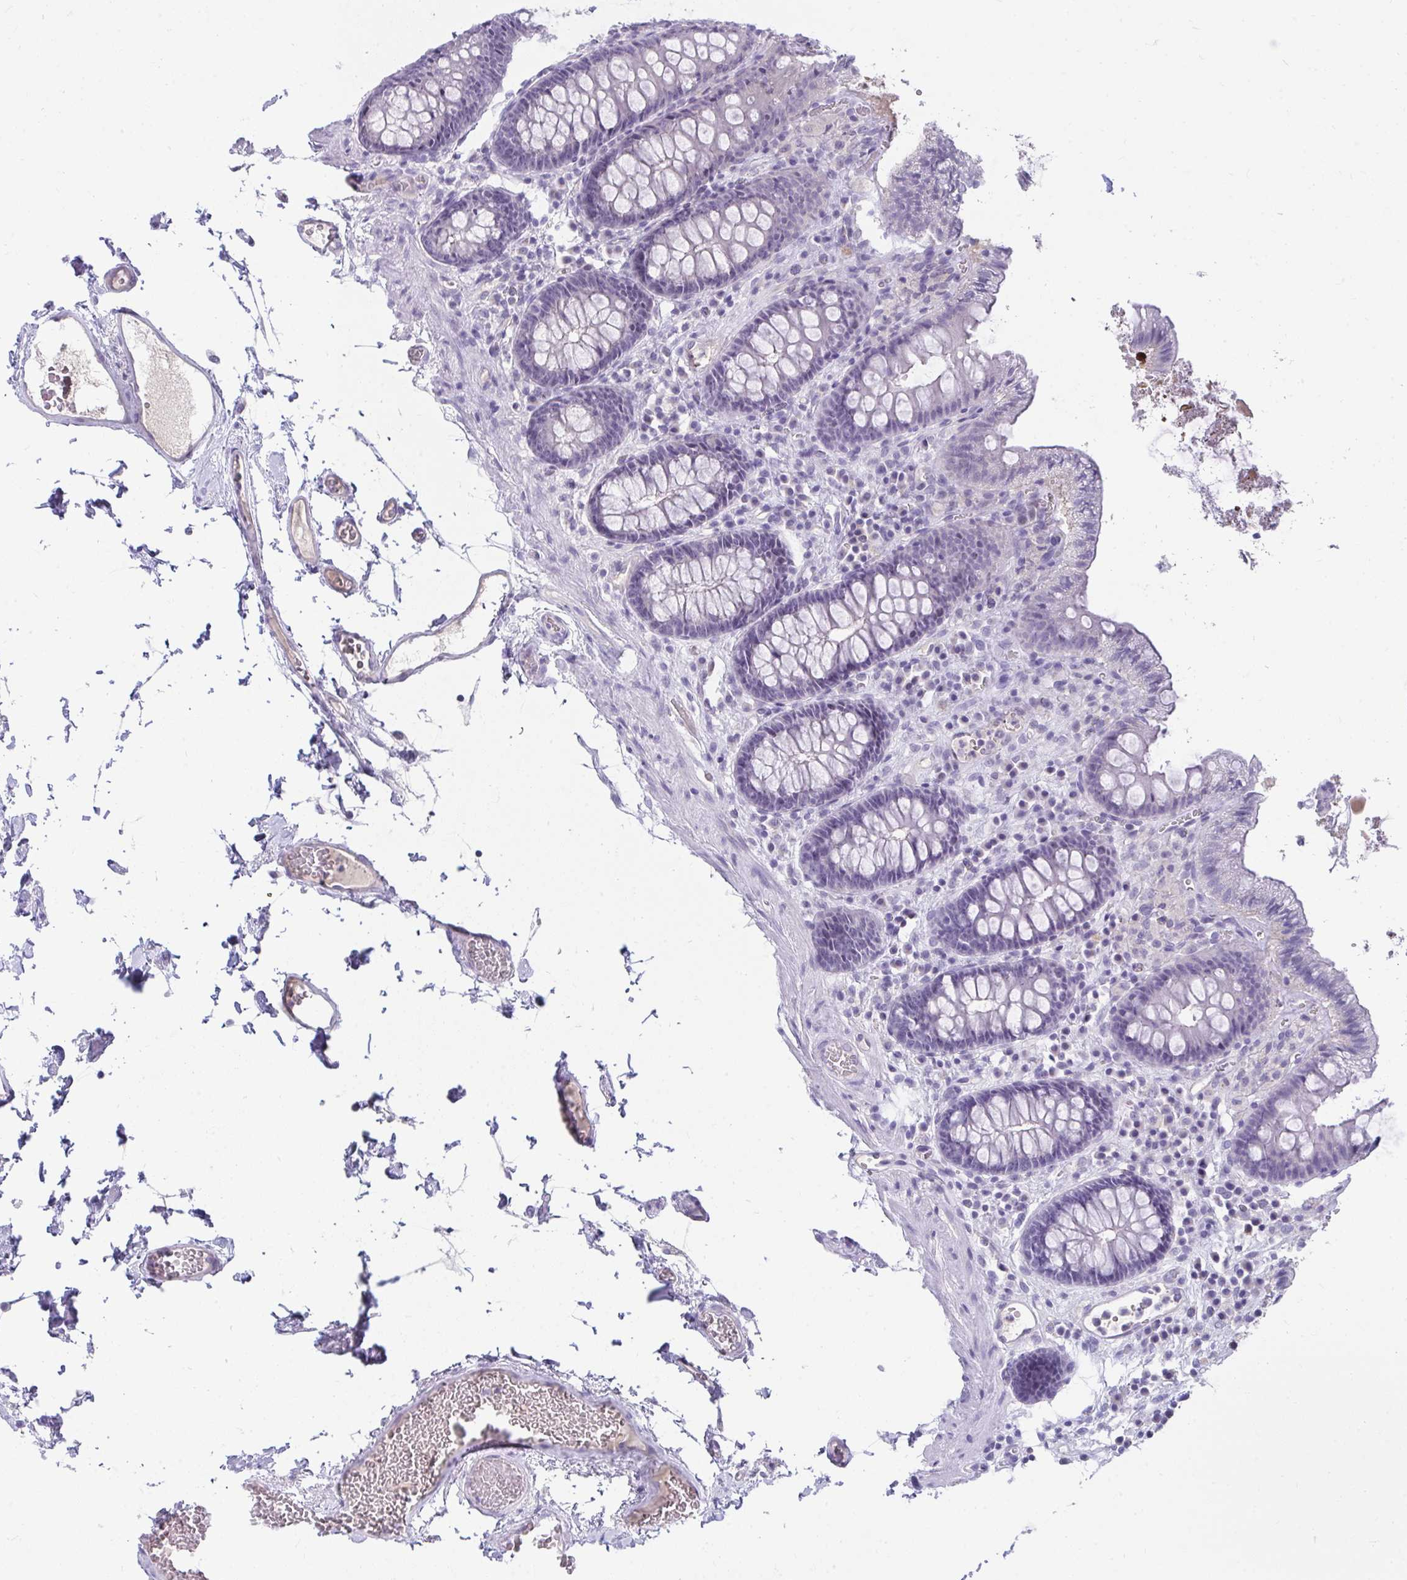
{"staining": {"intensity": "negative", "quantity": "none", "location": "none"}, "tissue": "colon", "cell_type": "Endothelial cells", "image_type": "normal", "snomed": [{"axis": "morphology", "description": "Normal tissue, NOS"}, {"axis": "topography", "description": "Colon"}, {"axis": "topography", "description": "Peripheral nerve tissue"}], "caption": "Immunohistochemical staining of benign colon demonstrates no significant positivity in endothelial cells. (Stains: DAB immunohistochemistry with hematoxylin counter stain, Microscopy: brightfield microscopy at high magnification).", "gene": "LRRC36", "patient": {"sex": "male", "age": 84}}